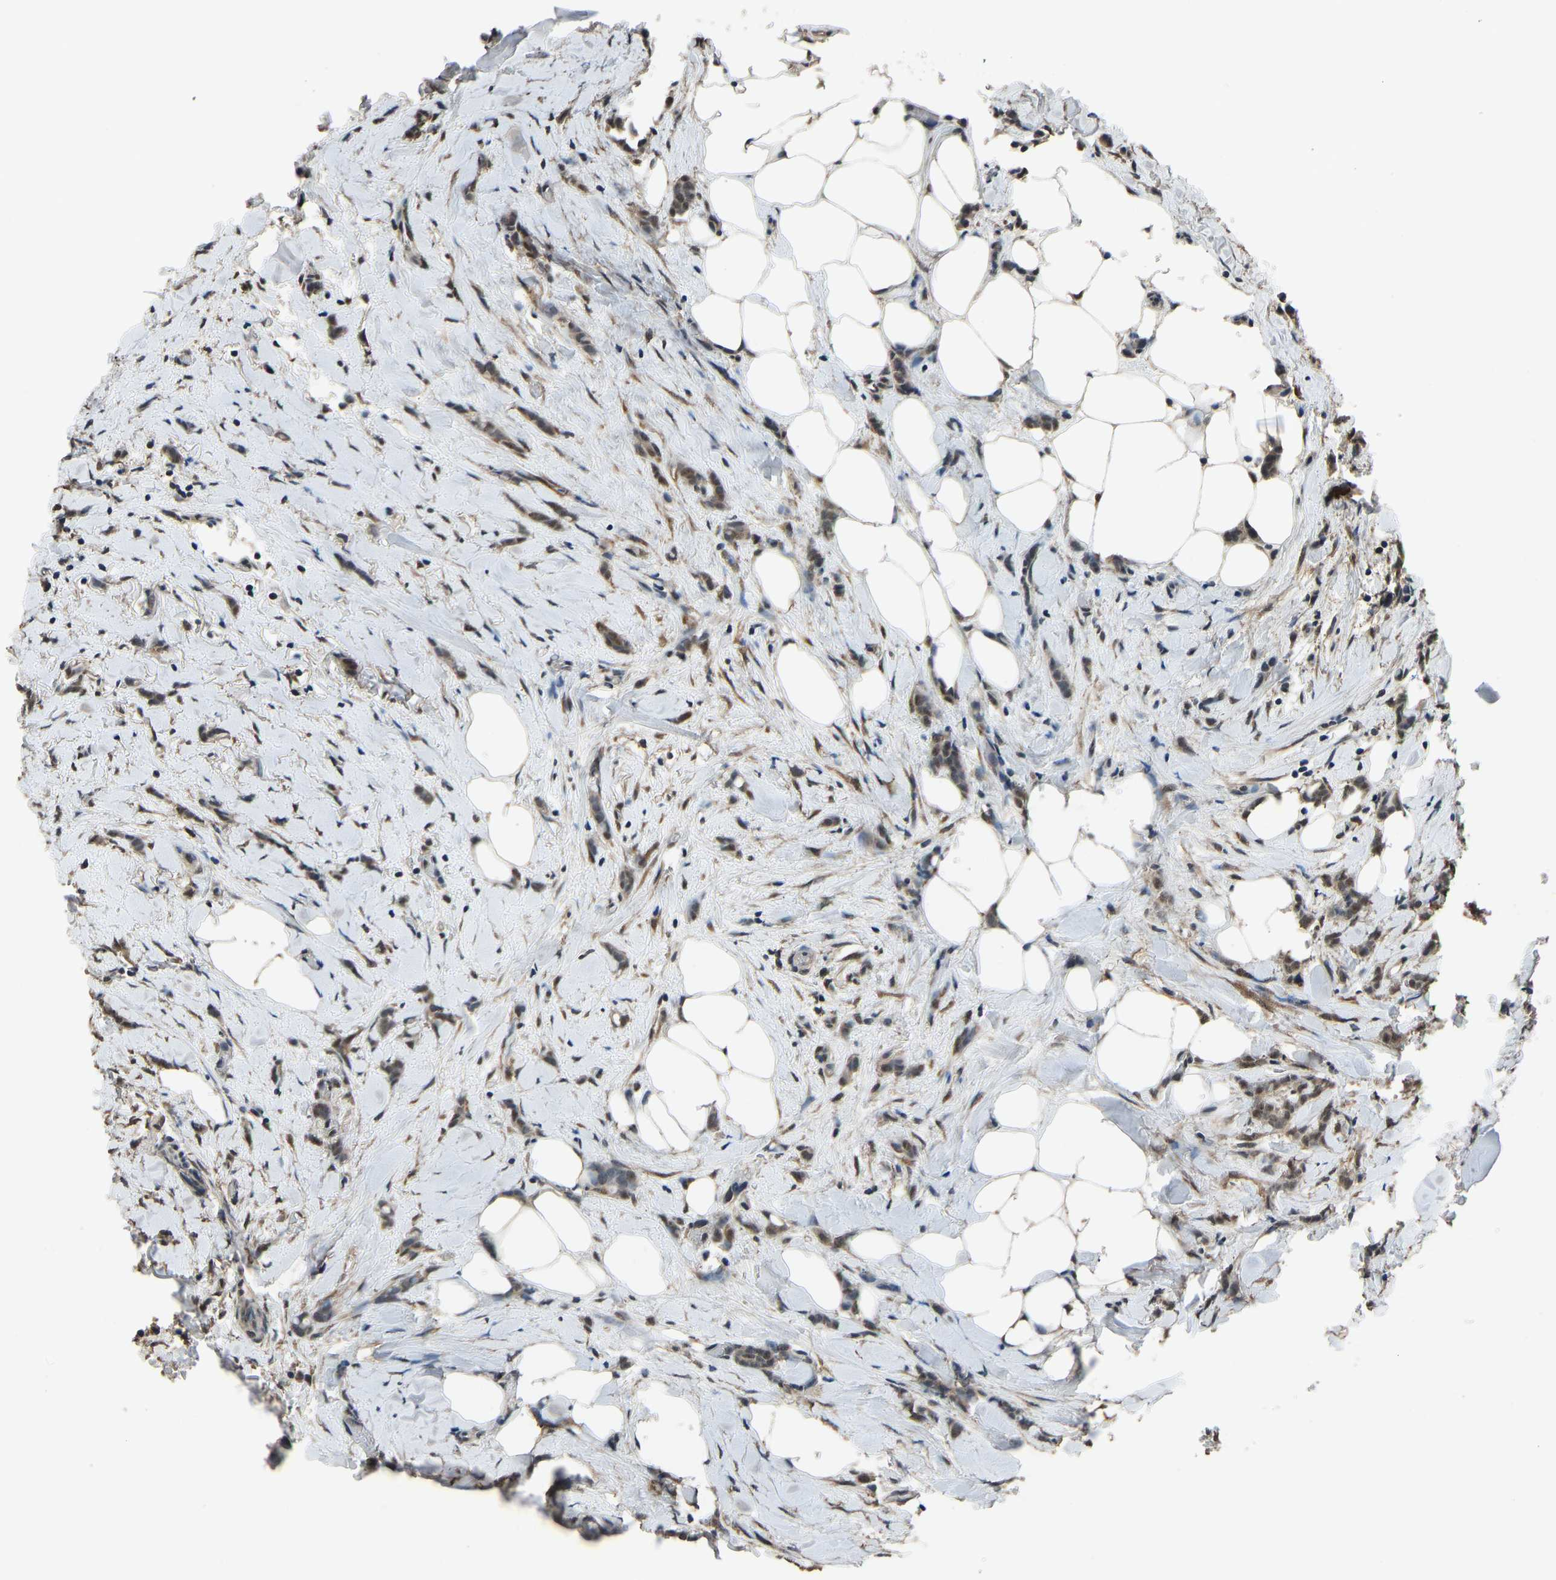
{"staining": {"intensity": "weak", "quantity": ">75%", "location": "cytoplasmic/membranous"}, "tissue": "breast cancer", "cell_type": "Tumor cells", "image_type": "cancer", "snomed": [{"axis": "morphology", "description": "Lobular carcinoma, in situ"}, {"axis": "morphology", "description": "Lobular carcinoma"}, {"axis": "topography", "description": "Breast"}], "caption": "The histopathology image demonstrates immunohistochemical staining of breast cancer (lobular carcinoma). There is weak cytoplasmic/membranous expression is identified in approximately >75% of tumor cells.", "gene": "TOX4", "patient": {"sex": "female", "age": 41}}